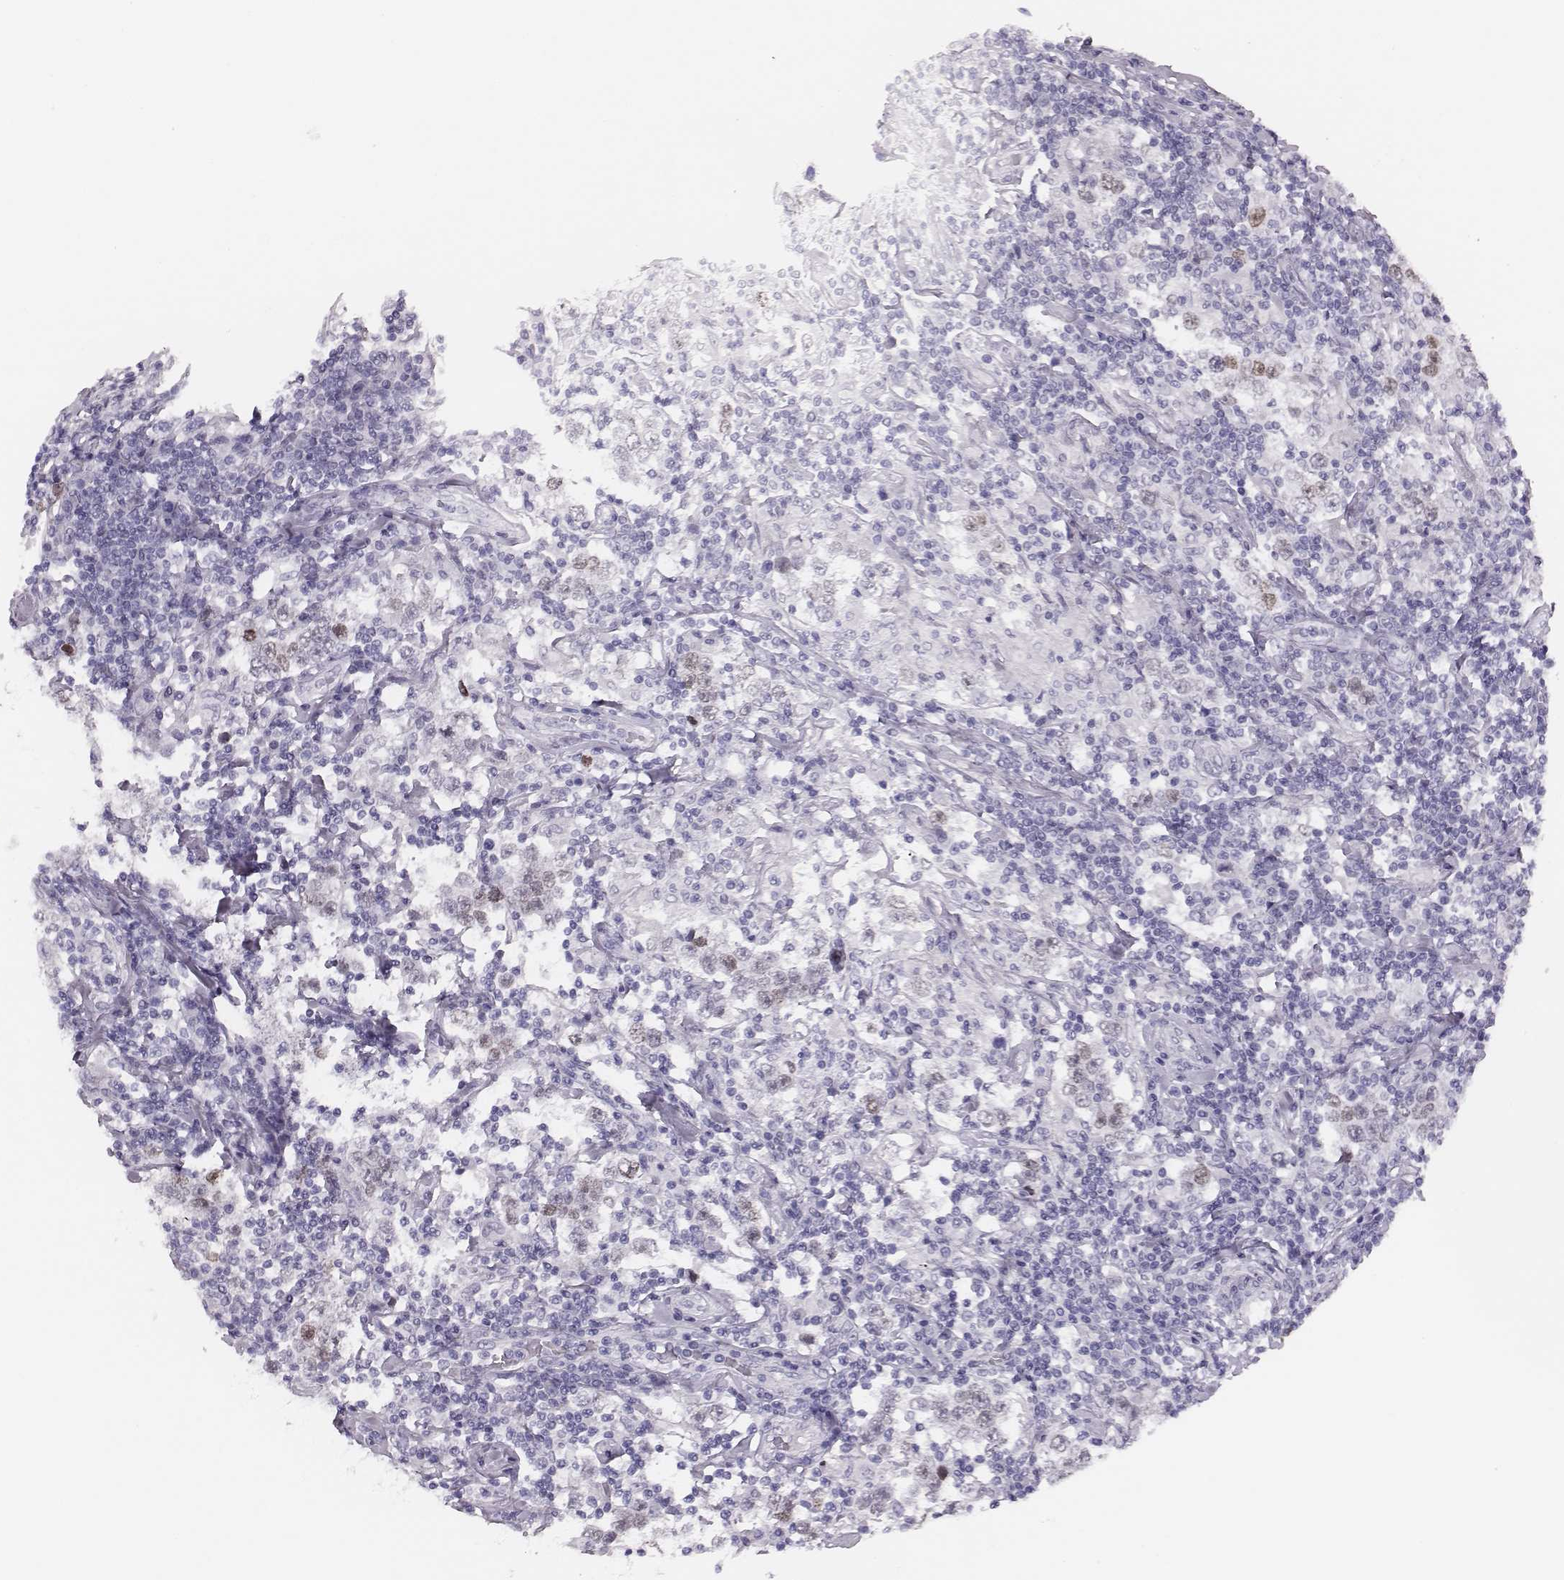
{"staining": {"intensity": "negative", "quantity": "none", "location": "none"}, "tissue": "testis cancer", "cell_type": "Tumor cells", "image_type": "cancer", "snomed": [{"axis": "morphology", "description": "Seminoma, NOS"}, {"axis": "morphology", "description": "Carcinoma, Embryonal, NOS"}, {"axis": "topography", "description": "Testis"}], "caption": "Tumor cells are negative for brown protein staining in embryonal carcinoma (testis). (Immunohistochemistry (ihc), brightfield microscopy, high magnification).", "gene": "H1-6", "patient": {"sex": "male", "age": 41}}